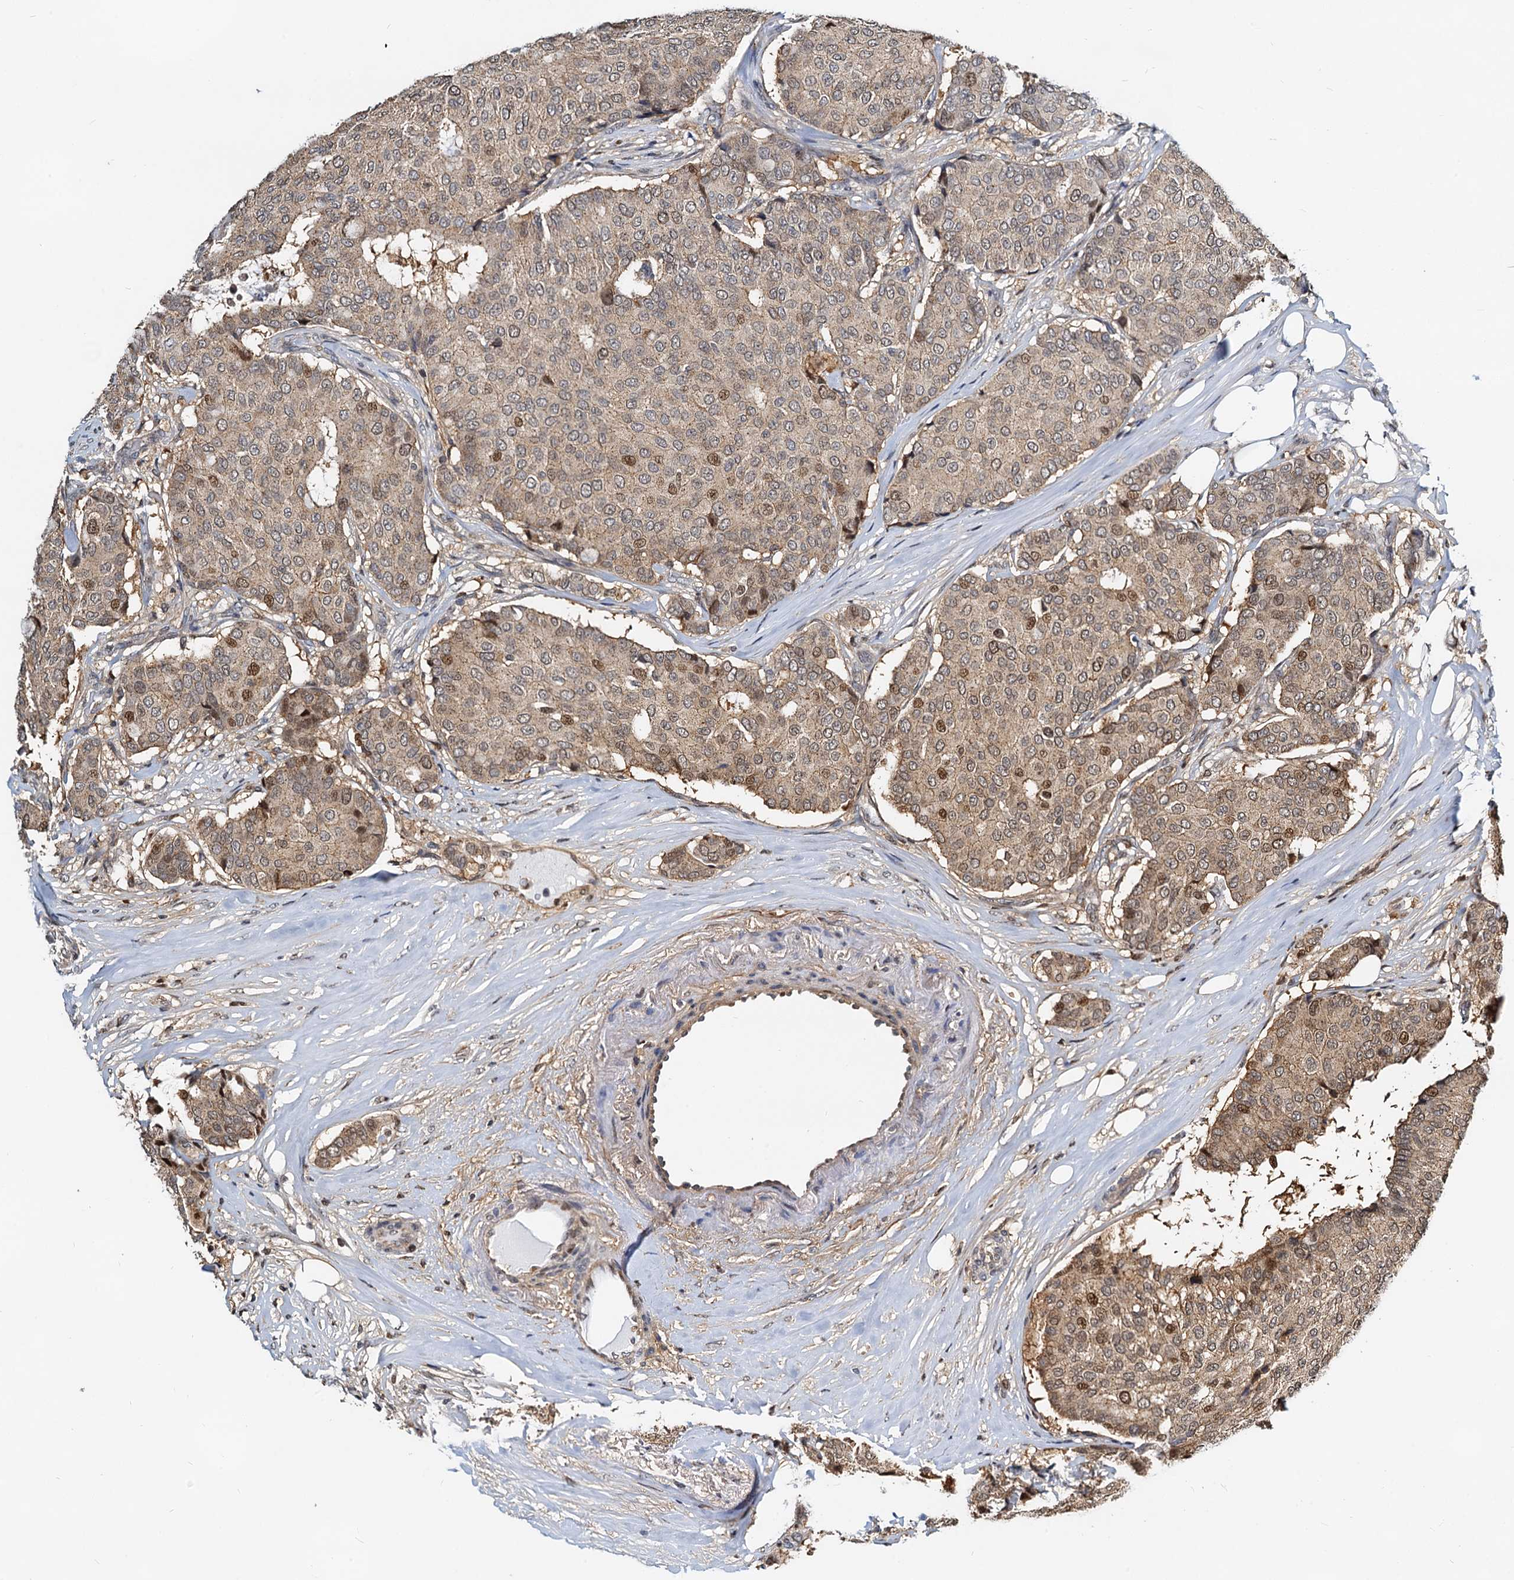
{"staining": {"intensity": "moderate", "quantity": "25%-75%", "location": "cytoplasmic/membranous,nuclear"}, "tissue": "breast cancer", "cell_type": "Tumor cells", "image_type": "cancer", "snomed": [{"axis": "morphology", "description": "Duct carcinoma"}, {"axis": "topography", "description": "Breast"}], "caption": "Breast cancer (intraductal carcinoma) stained for a protein (brown) displays moderate cytoplasmic/membranous and nuclear positive staining in about 25%-75% of tumor cells.", "gene": "PTGES3", "patient": {"sex": "female", "age": 75}}